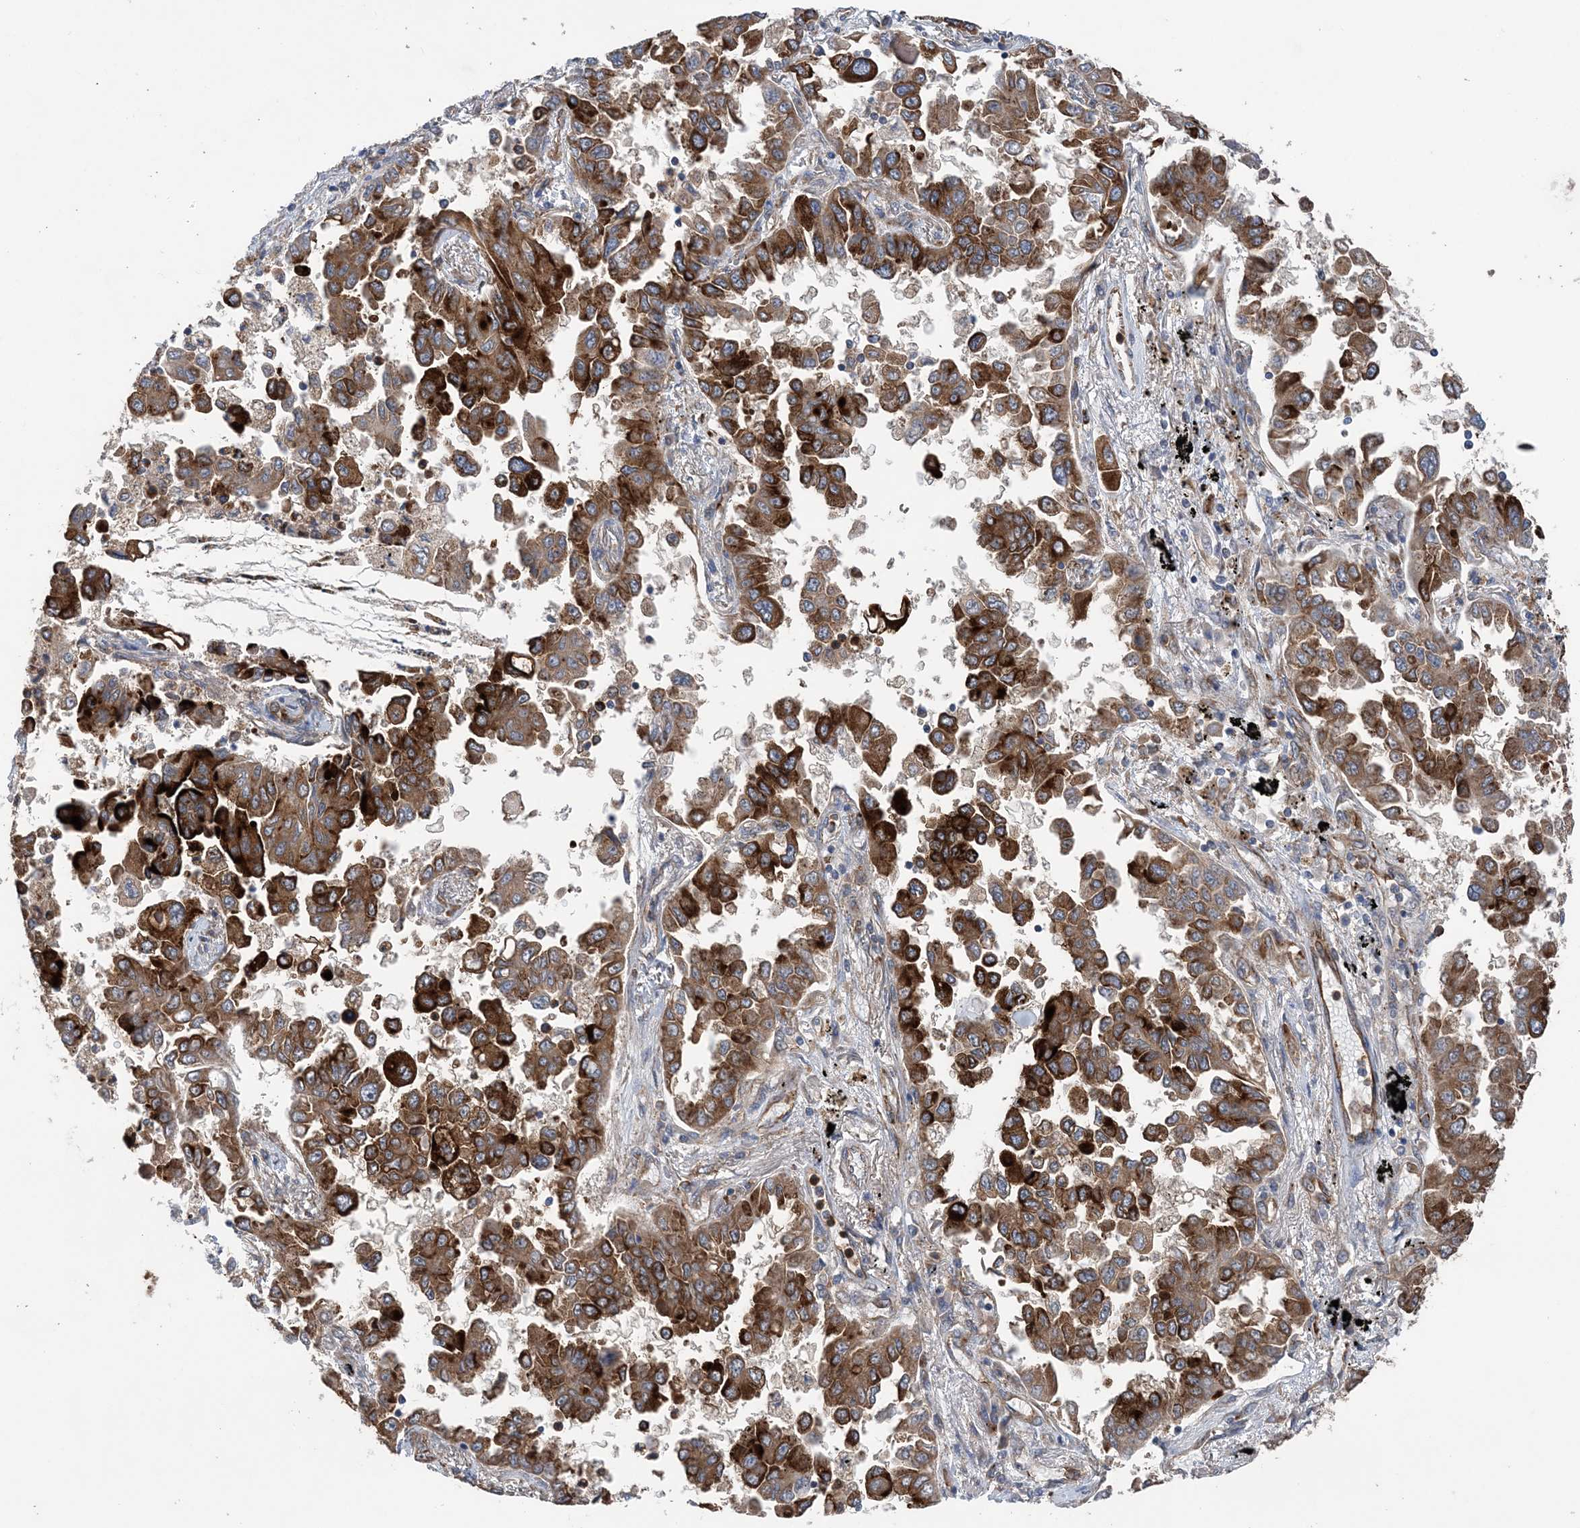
{"staining": {"intensity": "strong", "quantity": ">75%", "location": "cytoplasmic/membranous"}, "tissue": "lung cancer", "cell_type": "Tumor cells", "image_type": "cancer", "snomed": [{"axis": "morphology", "description": "Adenocarcinoma, NOS"}, {"axis": "topography", "description": "Lung"}], "caption": "About >75% of tumor cells in lung adenocarcinoma reveal strong cytoplasmic/membranous protein expression as visualized by brown immunohistochemical staining.", "gene": "PTTG1IP", "patient": {"sex": "female", "age": 67}}